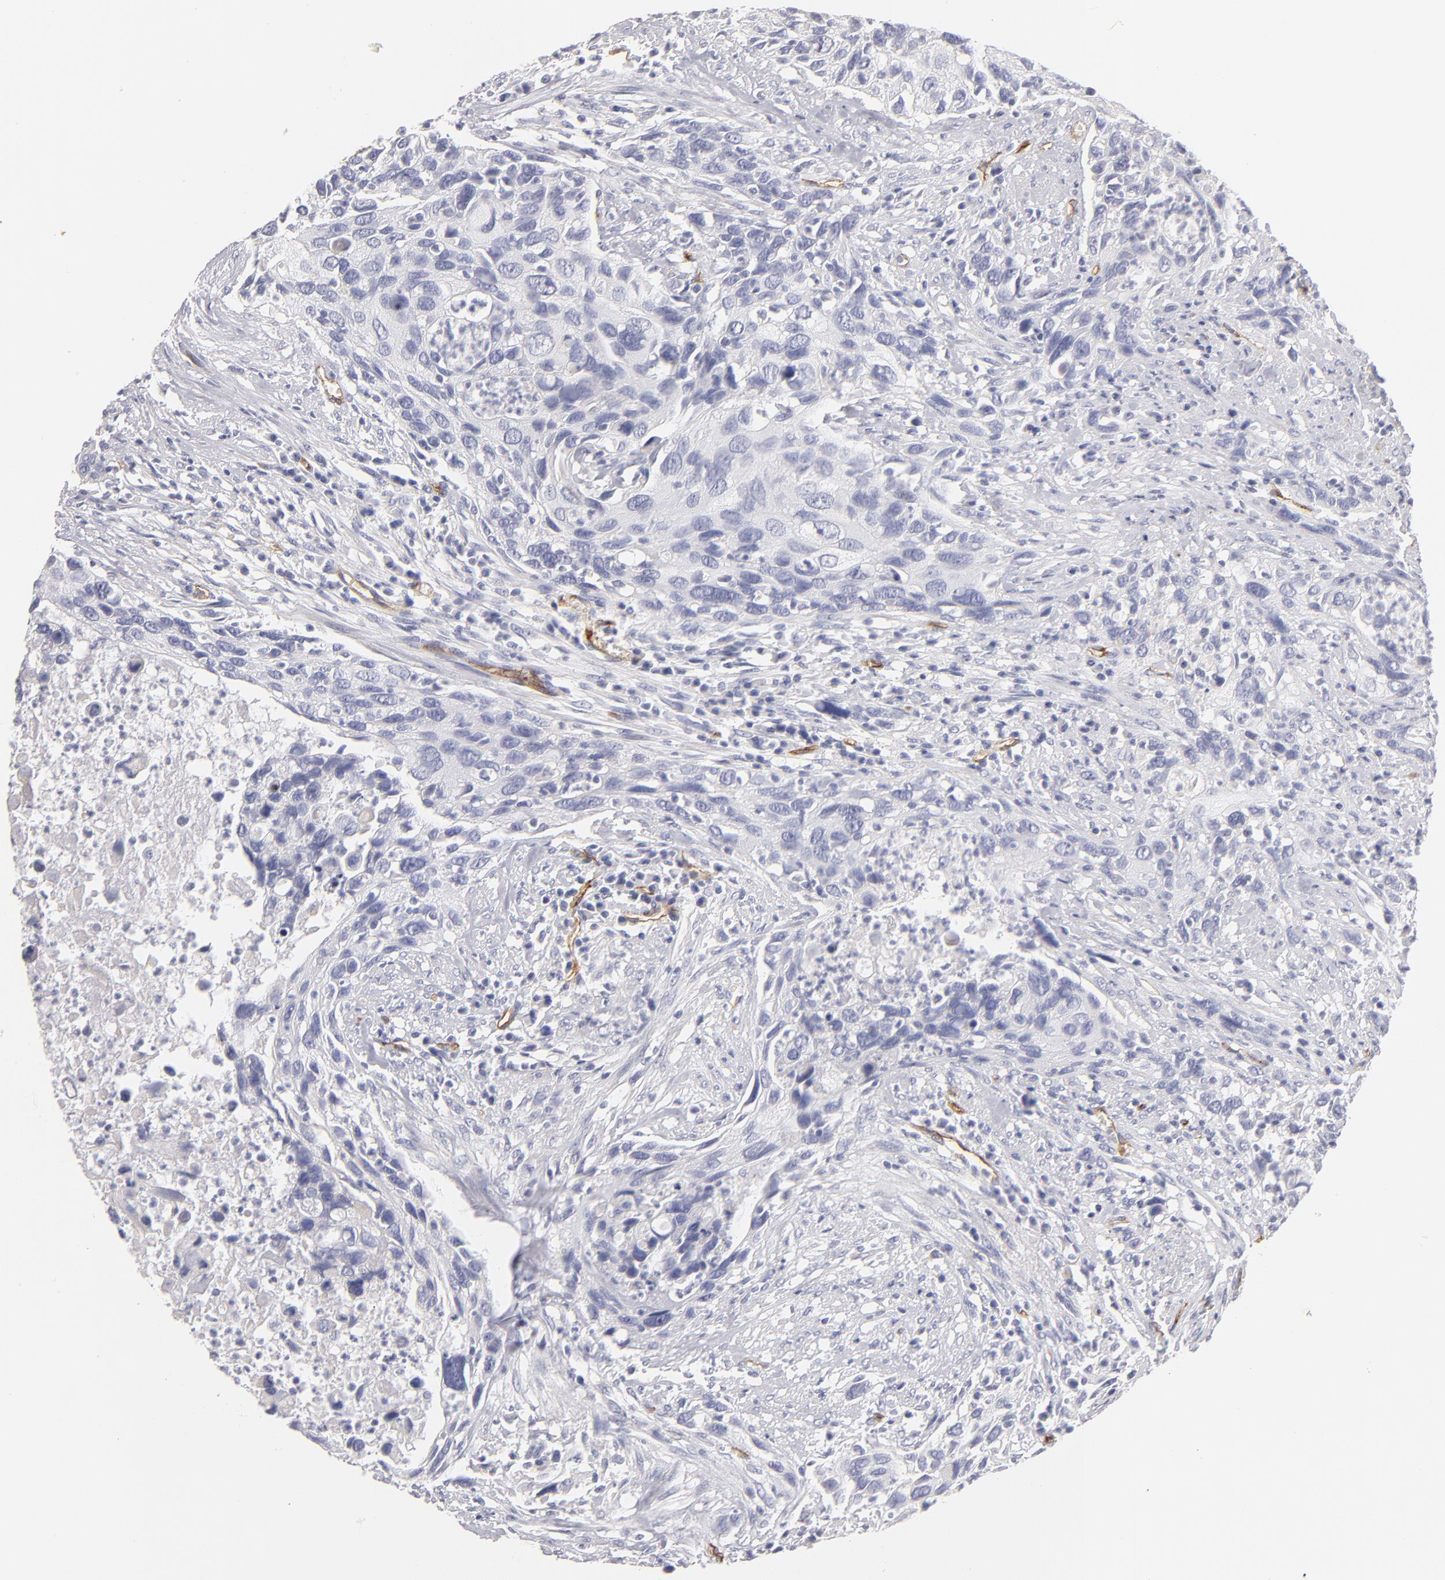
{"staining": {"intensity": "negative", "quantity": "none", "location": "none"}, "tissue": "urothelial cancer", "cell_type": "Tumor cells", "image_type": "cancer", "snomed": [{"axis": "morphology", "description": "Urothelial carcinoma, High grade"}, {"axis": "topography", "description": "Urinary bladder"}], "caption": "DAB immunohistochemical staining of high-grade urothelial carcinoma displays no significant expression in tumor cells. Nuclei are stained in blue.", "gene": "PLVAP", "patient": {"sex": "male", "age": 71}}